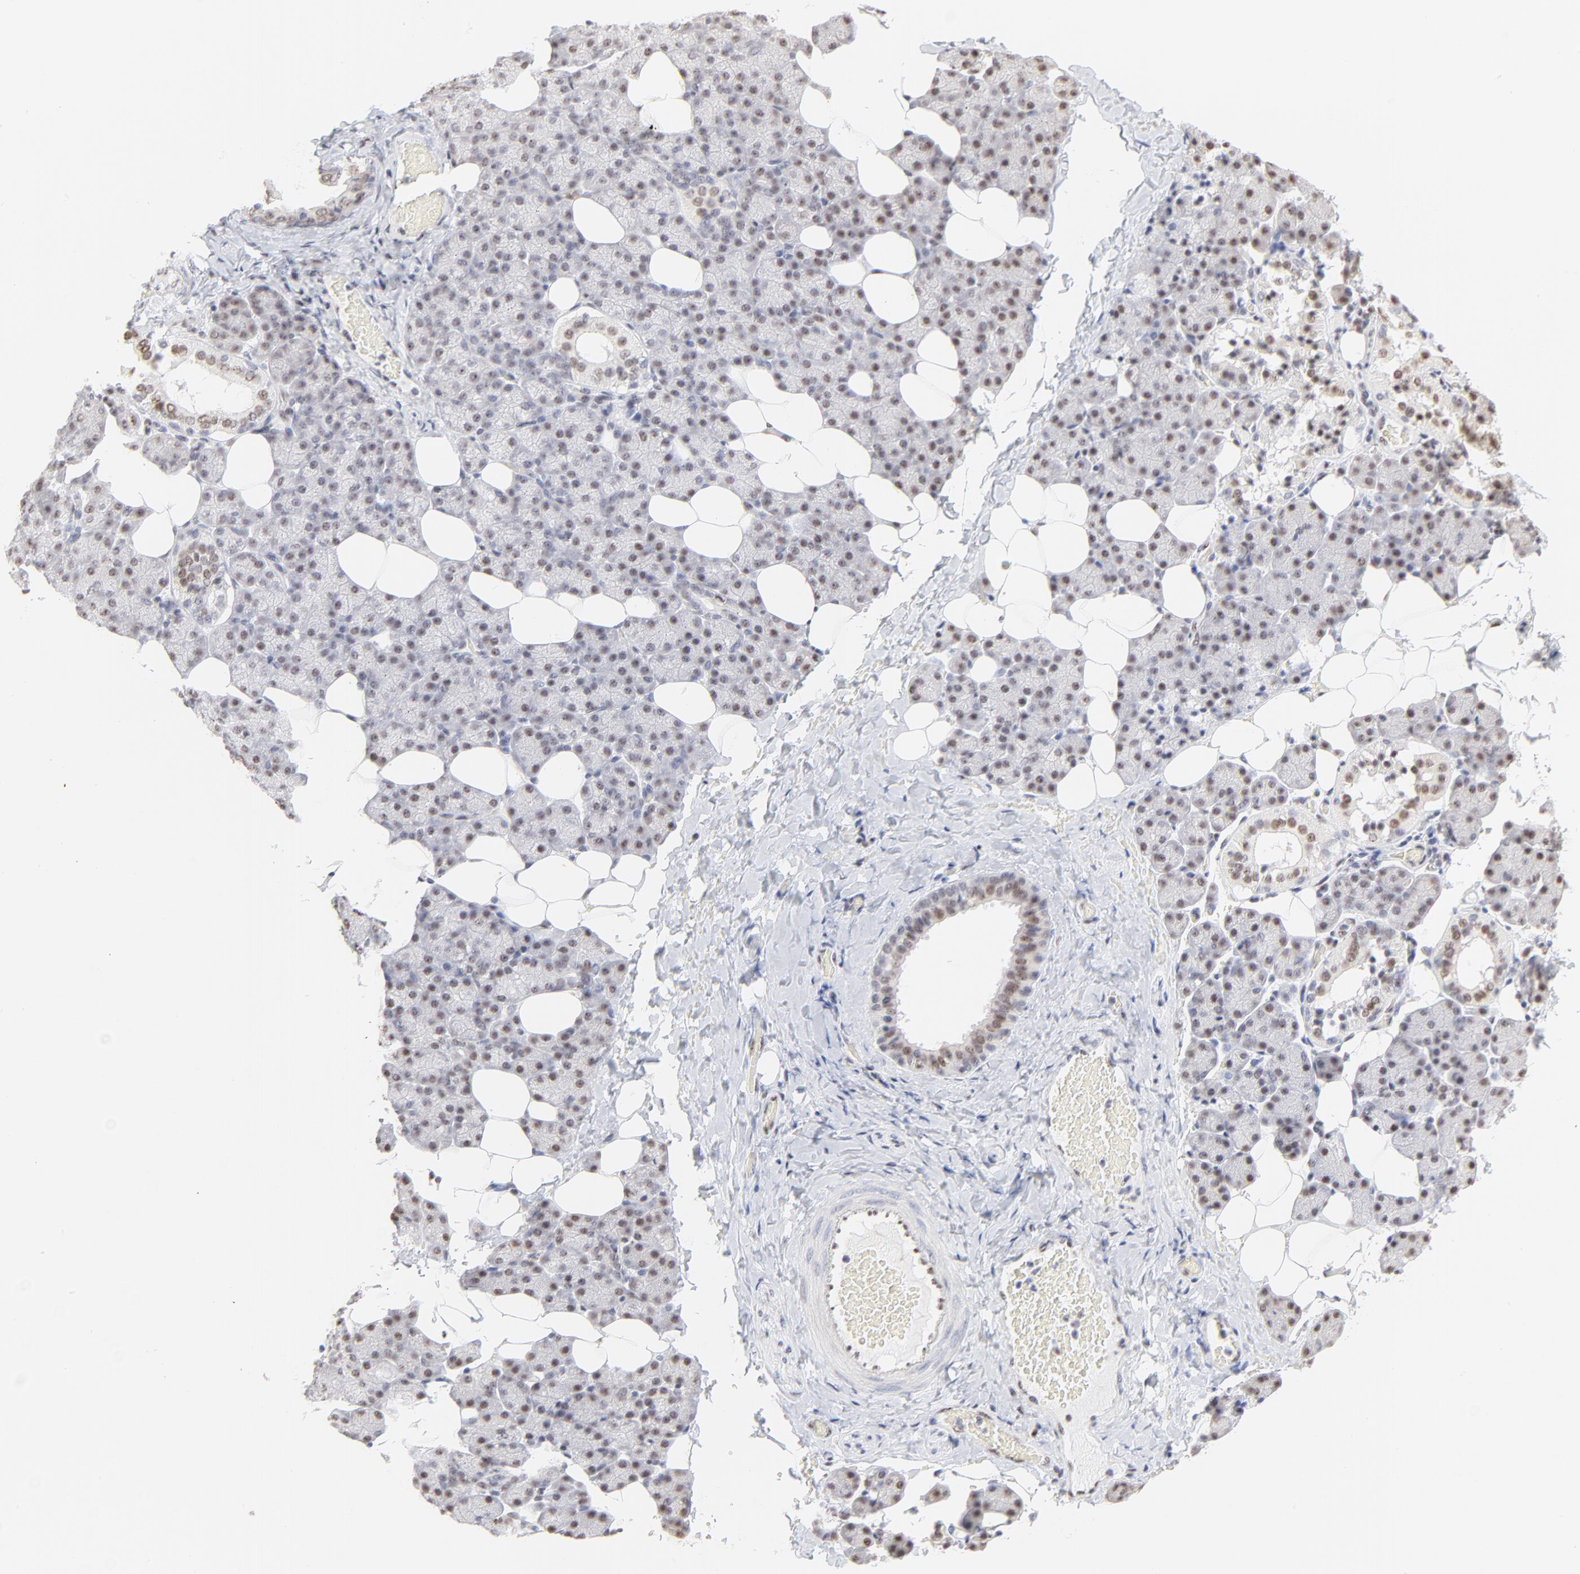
{"staining": {"intensity": "weak", "quantity": "<25%", "location": "nuclear"}, "tissue": "salivary gland", "cell_type": "Glandular cells", "image_type": "normal", "snomed": [{"axis": "morphology", "description": "Normal tissue, NOS"}, {"axis": "topography", "description": "Lymph node"}, {"axis": "topography", "description": "Salivary gland"}], "caption": "Immunohistochemistry of normal human salivary gland displays no staining in glandular cells. Nuclei are stained in blue.", "gene": "NFIL3", "patient": {"sex": "male", "age": 8}}